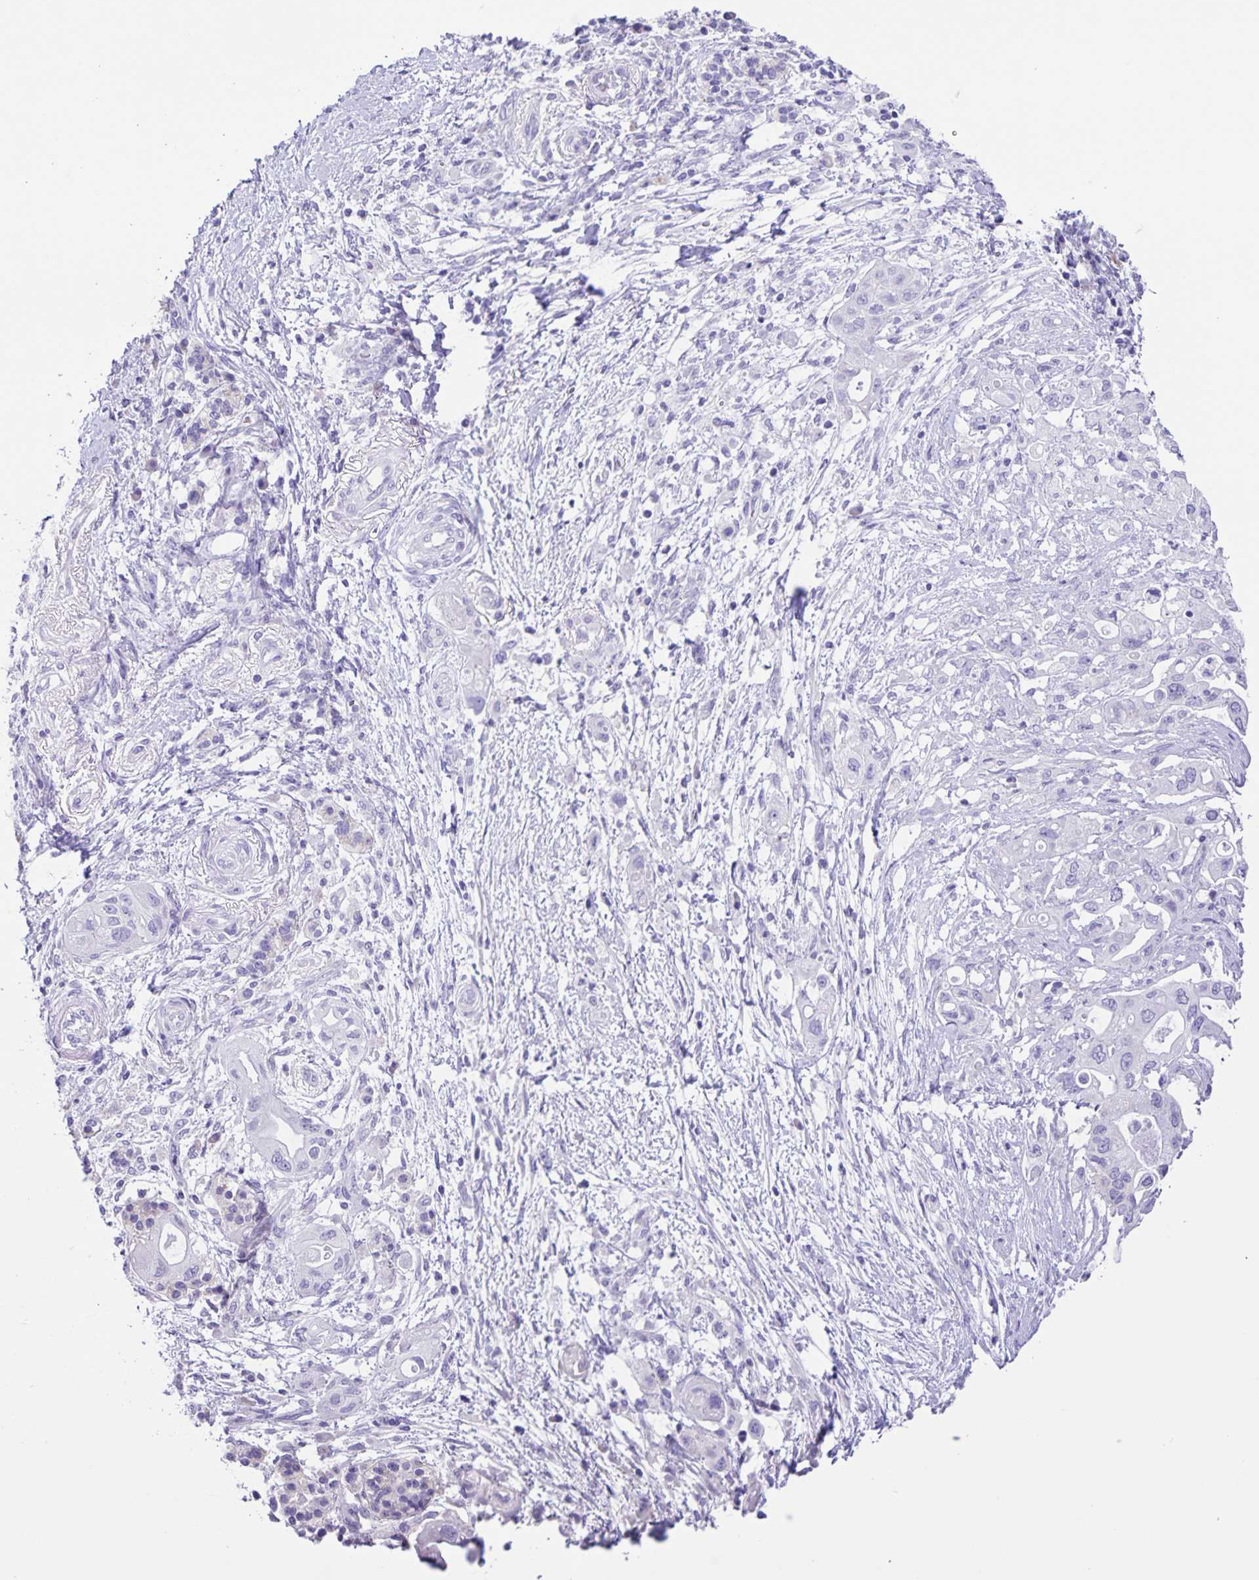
{"staining": {"intensity": "negative", "quantity": "none", "location": "none"}, "tissue": "pancreatic cancer", "cell_type": "Tumor cells", "image_type": "cancer", "snomed": [{"axis": "morphology", "description": "Adenocarcinoma, NOS"}, {"axis": "topography", "description": "Pancreas"}], "caption": "The IHC histopathology image has no significant expression in tumor cells of pancreatic adenocarcinoma tissue.", "gene": "CAPSL", "patient": {"sex": "female", "age": 72}}